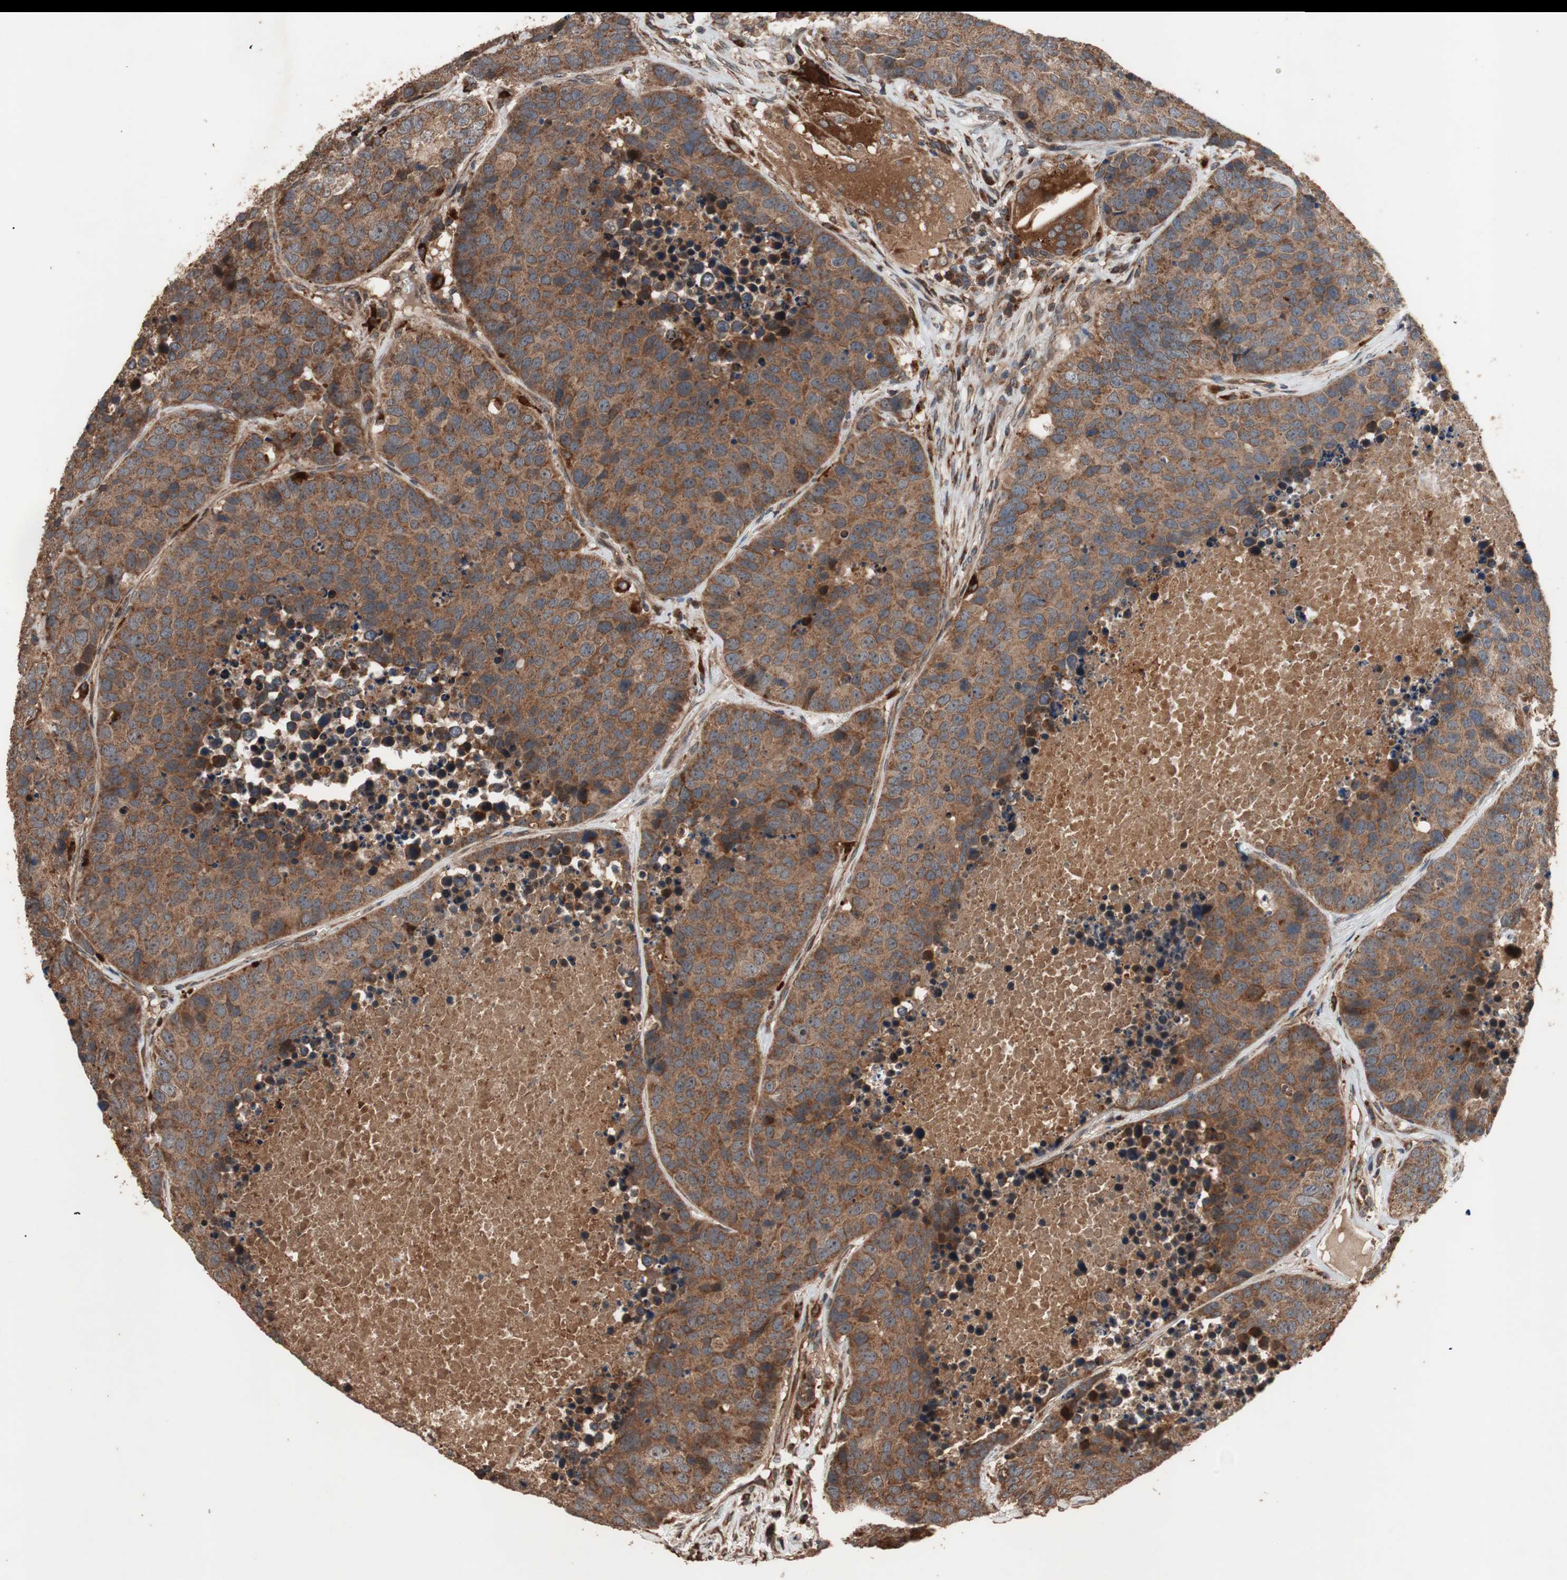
{"staining": {"intensity": "strong", "quantity": ">75%", "location": "cytoplasmic/membranous"}, "tissue": "carcinoid", "cell_type": "Tumor cells", "image_type": "cancer", "snomed": [{"axis": "morphology", "description": "Carcinoid, malignant, NOS"}, {"axis": "topography", "description": "Lung"}], "caption": "Immunohistochemistry micrograph of neoplastic tissue: human carcinoid stained using IHC shows high levels of strong protein expression localized specifically in the cytoplasmic/membranous of tumor cells, appearing as a cytoplasmic/membranous brown color.", "gene": "RAB1A", "patient": {"sex": "male", "age": 60}}